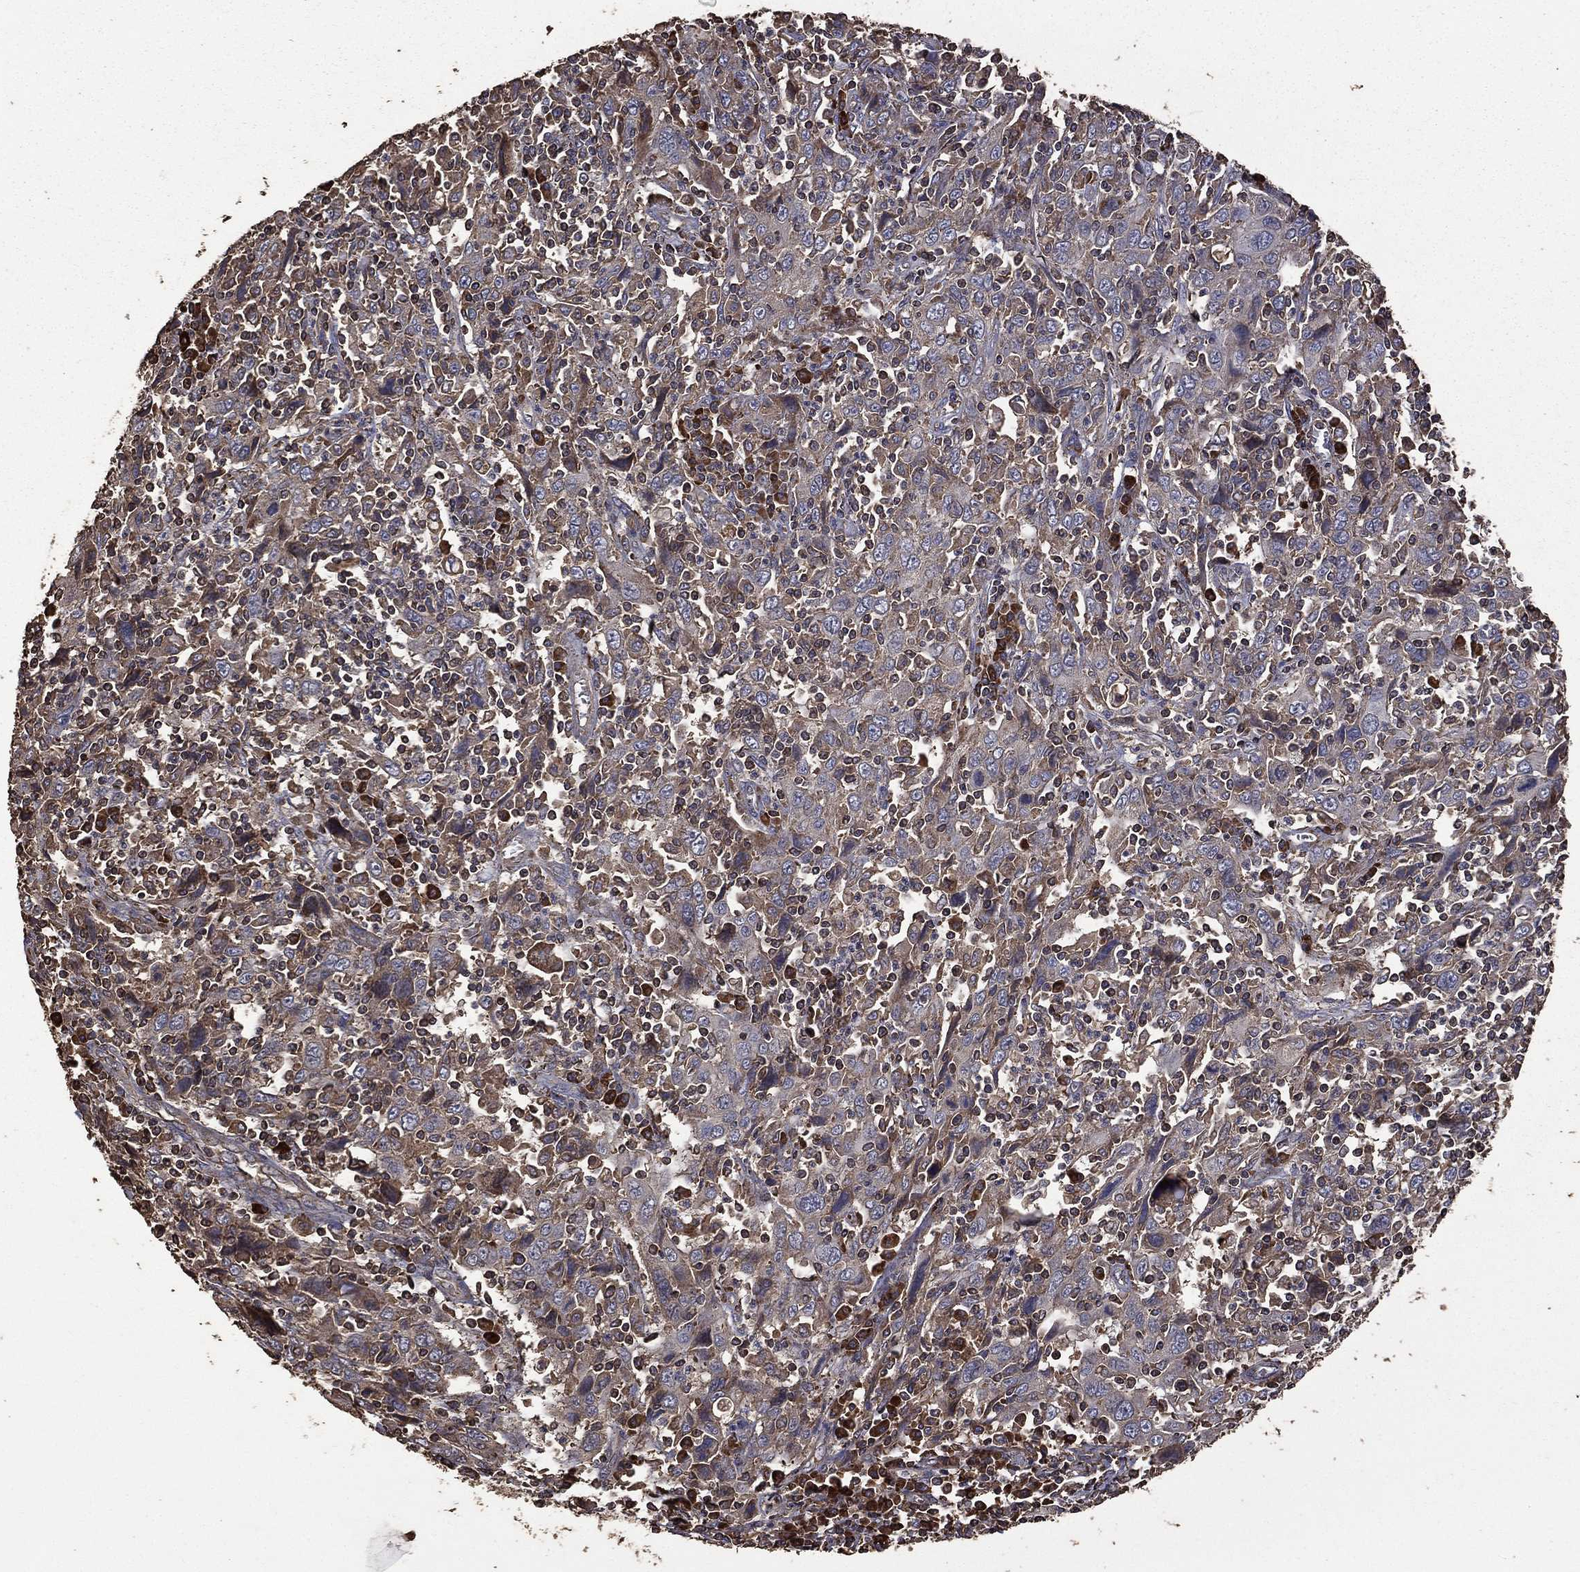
{"staining": {"intensity": "moderate", "quantity": "<25%", "location": "cytoplasmic/membranous"}, "tissue": "cervical cancer", "cell_type": "Tumor cells", "image_type": "cancer", "snomed": [{"axis": "morphology", "description": "Squamous cell carcinoma, NOS"}, {"axis": "topography", "description": "Cervix"}], "caption": "About <25% of tumor cells in cervical cancer (squamous cell carcinoma) show moderate cytoplasmic/membranous protein positivity as visualized by brown immunohistochemical staining.", "gene": "METTL27", "patient": {"sex": "female", "age": 46}}